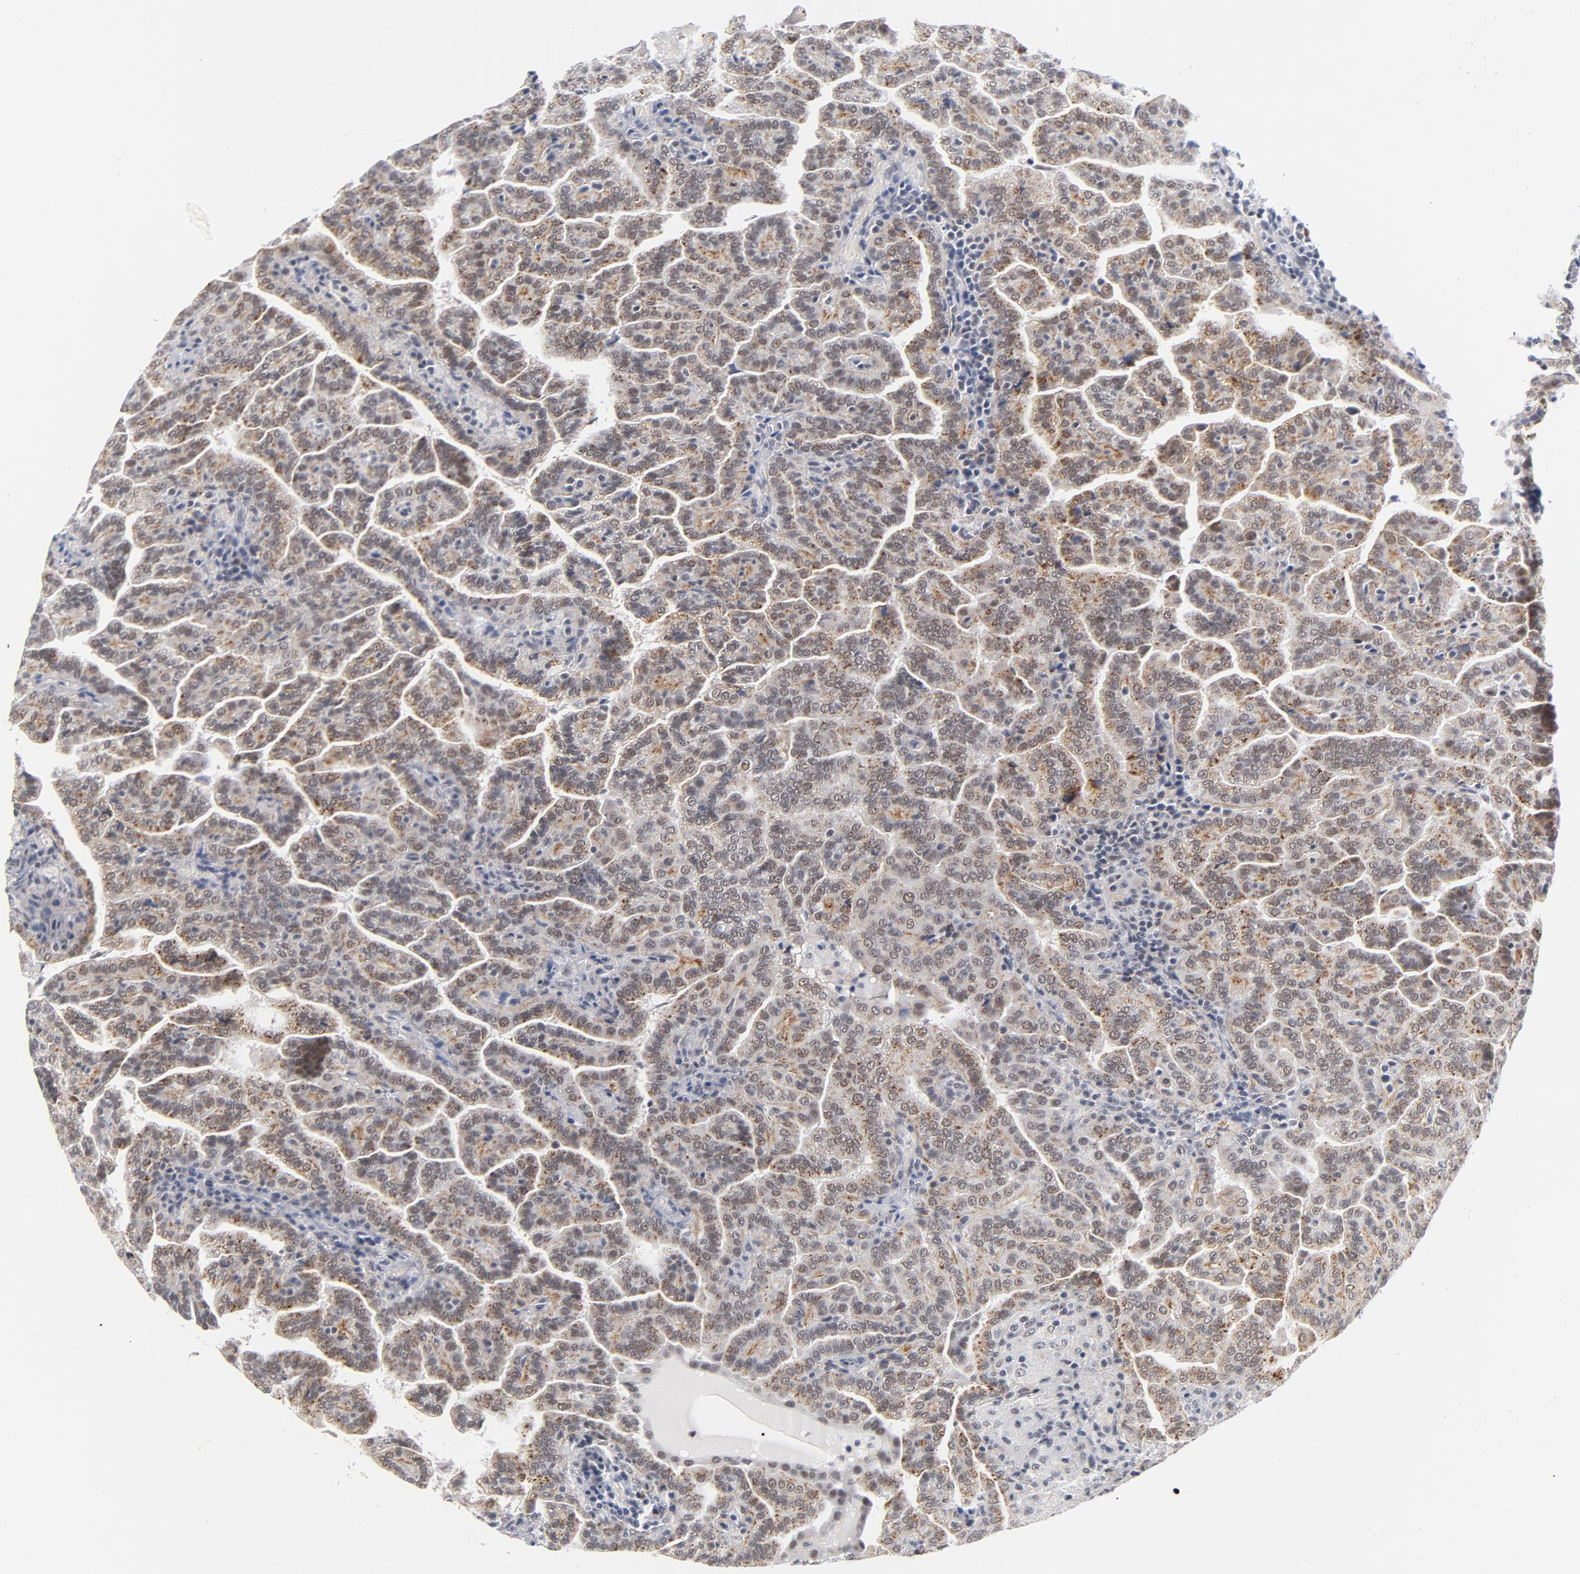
{"staining": {"intensity": "moderate", "quantity": "25%-75%", "location": "cytoplasmic/membranous,nuclear"}, "tissue": "renal cancer", "cell_type": "Tumor cells", "image_type": "cancer", "snomed": [{"axis": "morphology", "description": "Adenocarcinoma, NOS"}, {"axis": "topography", "description": "Kidney"}], "caption": "IHC histopathology image of renal cancer (adenocarcinoma) stained for a protein (brown), which reveals medium levels of moderate cytoplasmic/membranous and nuclear staining in about 25%-75% of tumor cells.", "gene": "BAP1", "patient": {"sex": "male", "age": 61}}